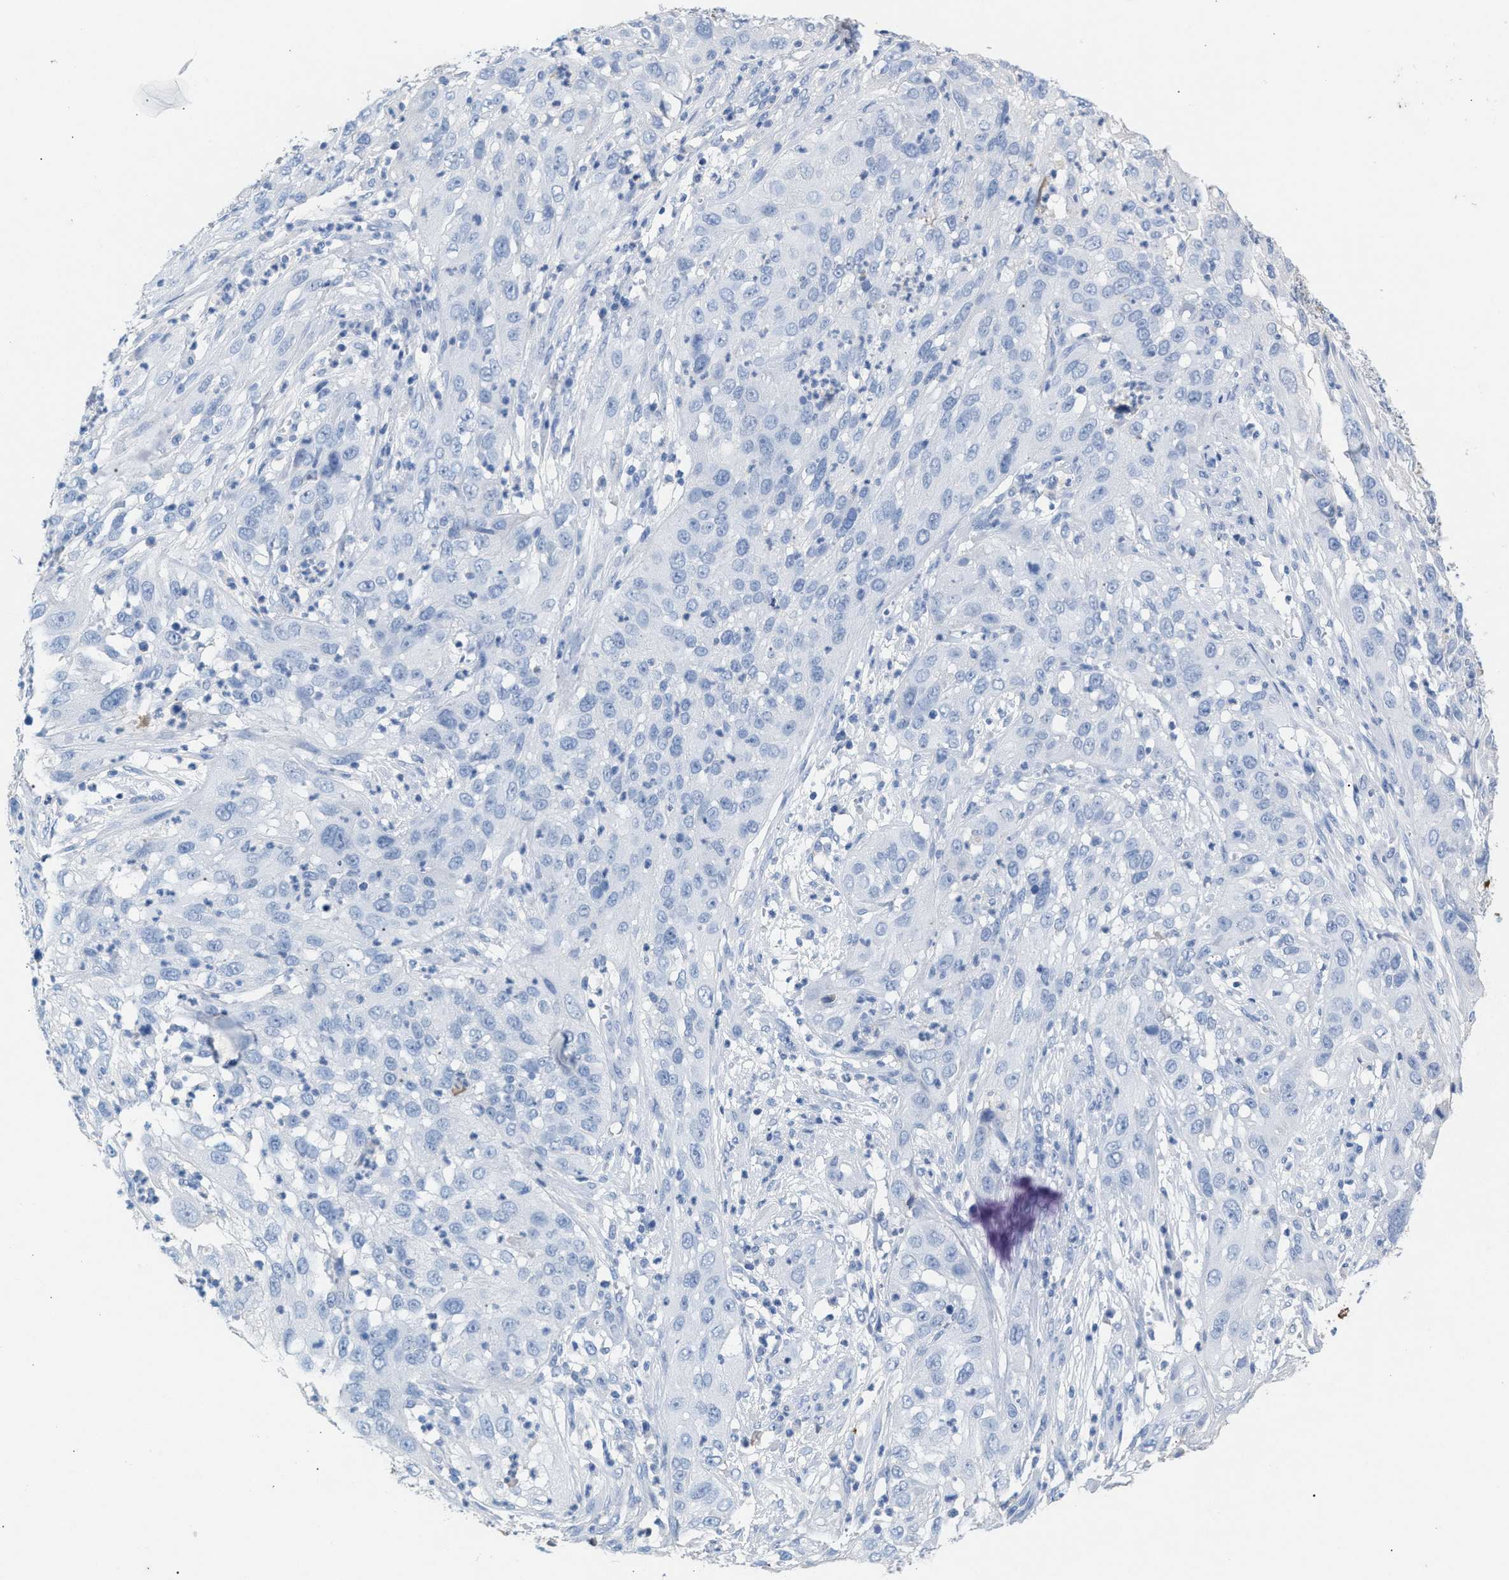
{"staining": {"intensity": "negative", "quantity": "none", "location": "none"}, "tissue": "cervical cancer", "cell_type": "Tumor cells", "image_type": "cancer", "snomed": [{"axis": "morphology", "description": "Squamous cell carcinoma, NOS"}, {"axis": "topography", "description": "Cervix"}], "caption": "Tumor cells are negative for brown protein staining in cervical squamous cell carcinoma.", "gene": "APOH", "patient": {"sex": "female", "age": 32}}